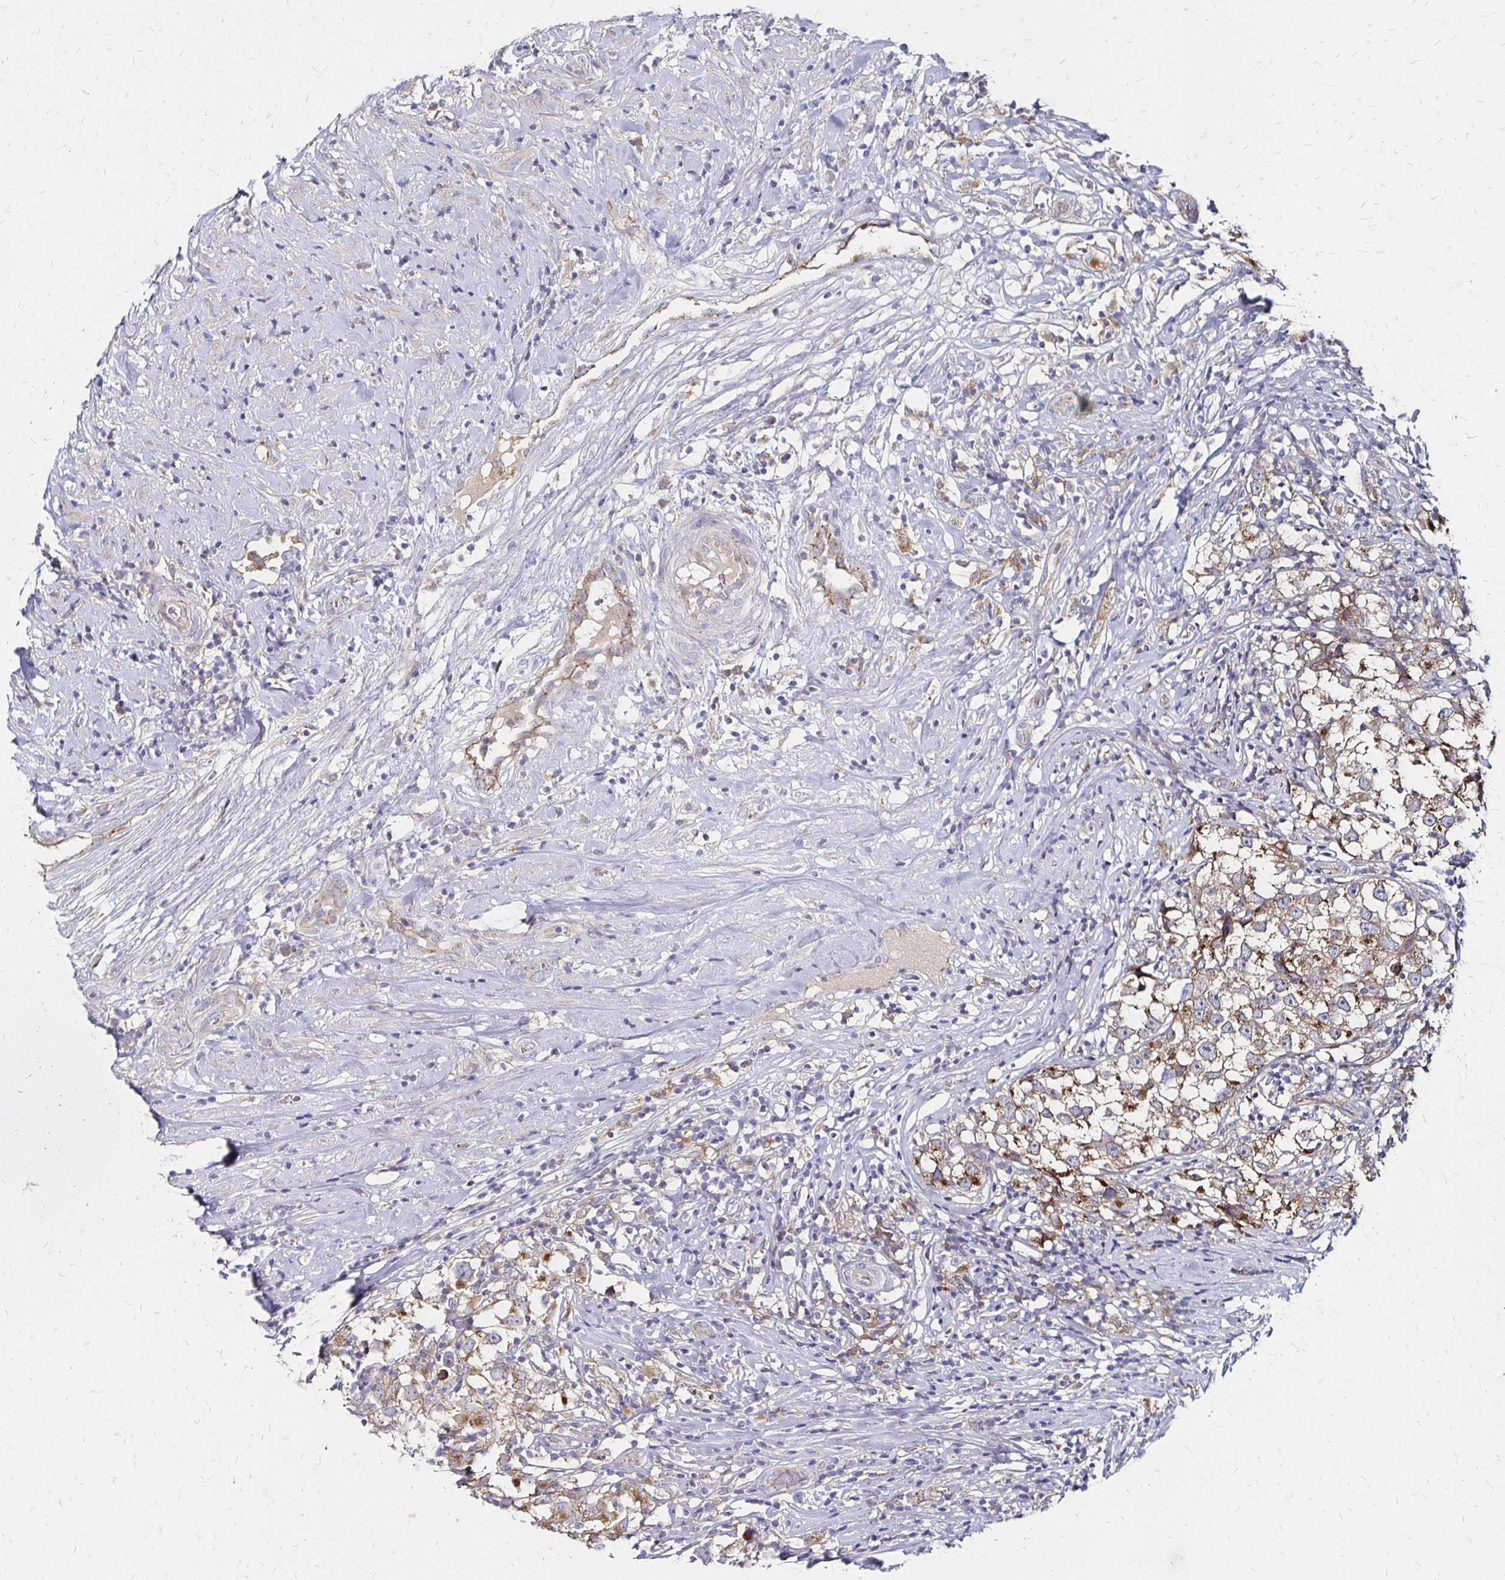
{"staining": {"intensity": "moderate", "quantity": ">75%", "location": "cytoplasmic/membranous"}, "tissue": "testis cancer", "cell_type": "Tumor cells", "image_type": "cancer", "snomed": [{"axis": "morphology", "description": "Seminoma, NOS"}, {"axis": "topography", "description": "Testis"}], "caption": "Protein analysis of testis cancer tissue exhibits moderate cytoplasmic/membranous positivity in about >75% of tumor cells. (DAB IHC with brightfield microscopy, high magnification).", "gene": "NCSTN", "patient": {"sex": "male", "age": 46}}